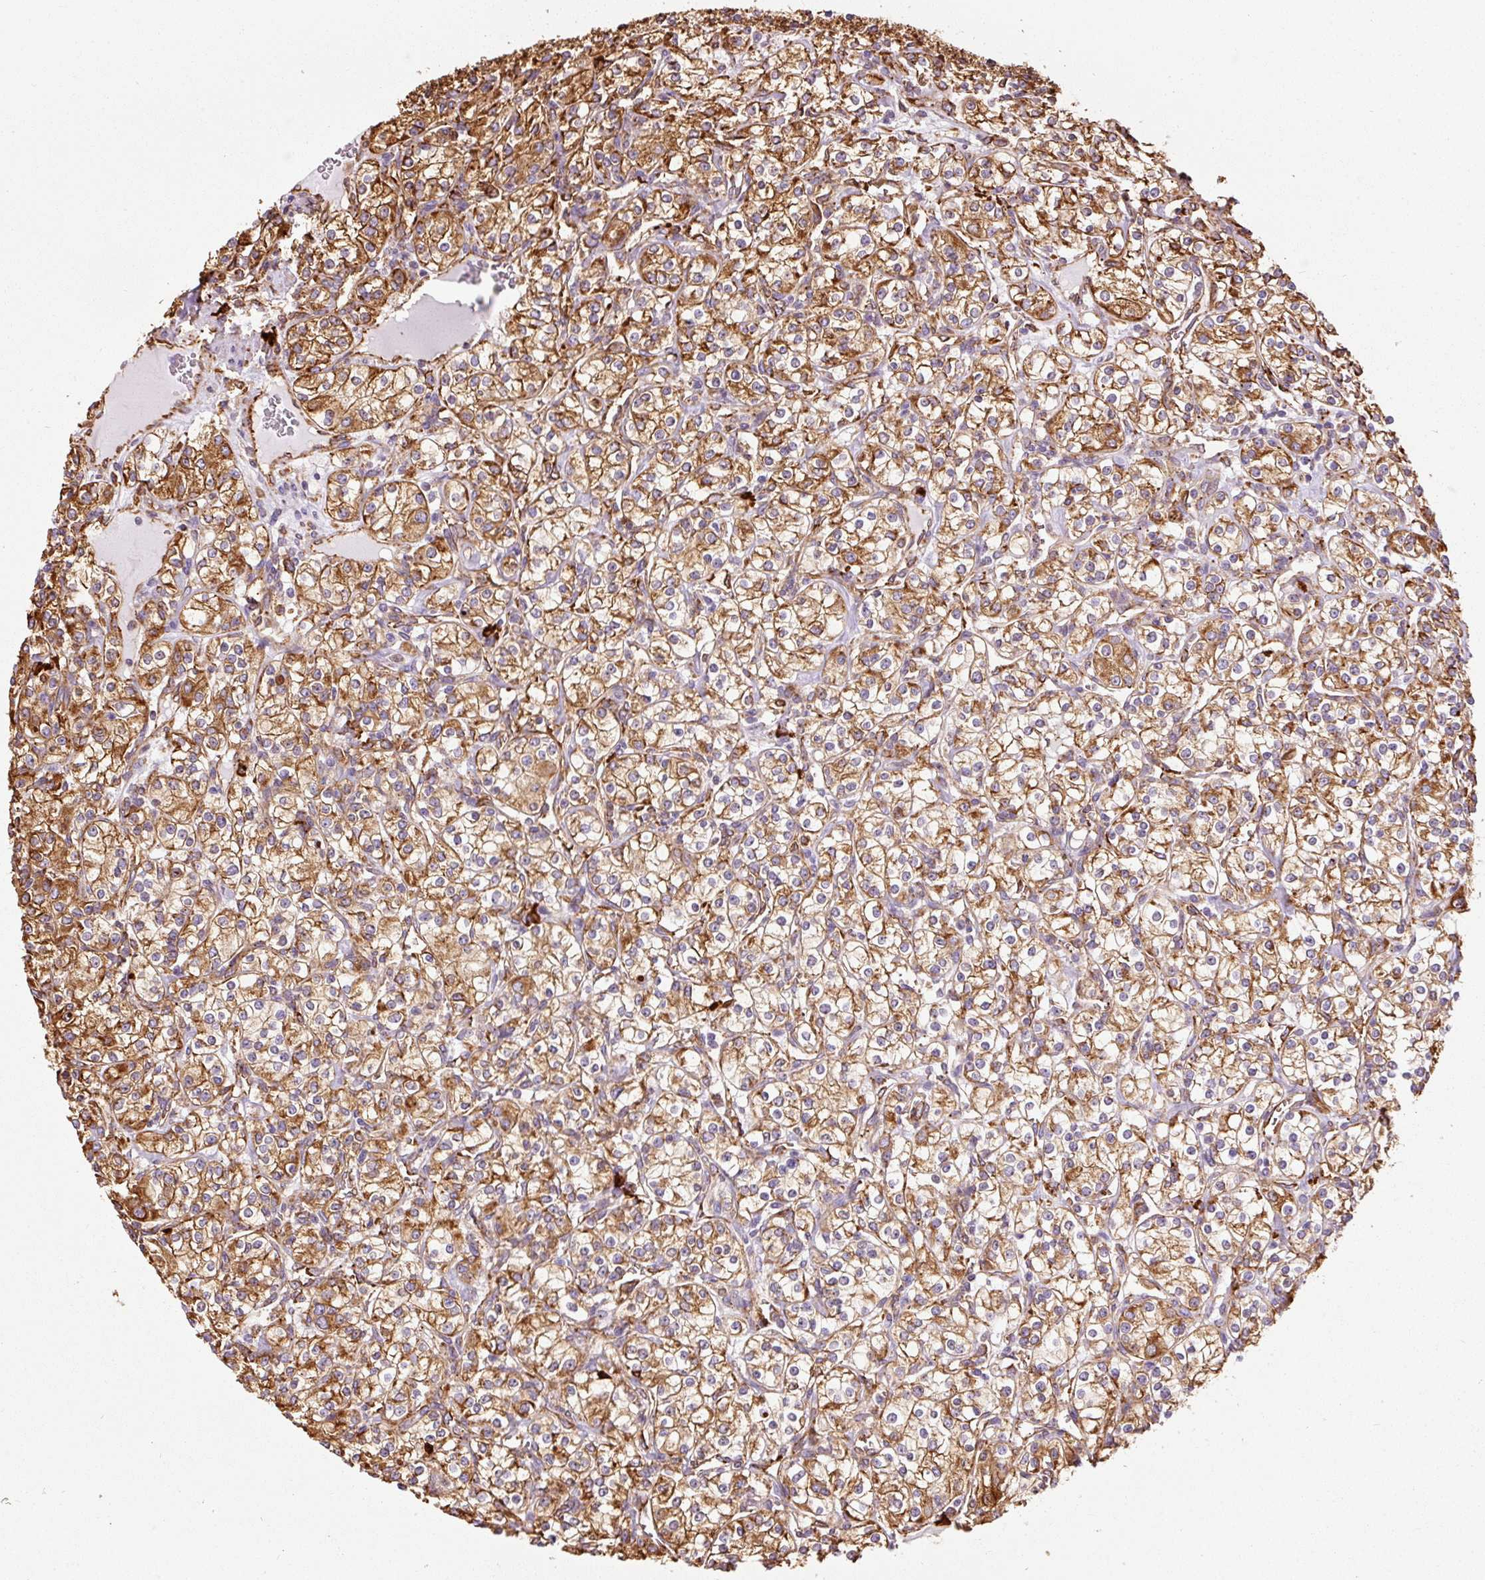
{"staining": {"intensity": "strong", "quantity": ">75%", "location": "cytoplasmic/membranous"}, "tissue": "renal cancer", "cell_type": "Tumor cells", "image_type": "cancer", "snomed": [{"axis": "morphology", "description": "Adenocarcinoma, NOS"}, {"axis": "topography", "description": "Kidney"}], "caption": "Renal cancer was stained to show a protein in brown. There is high levels of strong cytoplasmic/membranous positivity in approximately >75% of tumor cells.", "gene": "KLC1", "patient": {"sex": "male", "age": 77}}